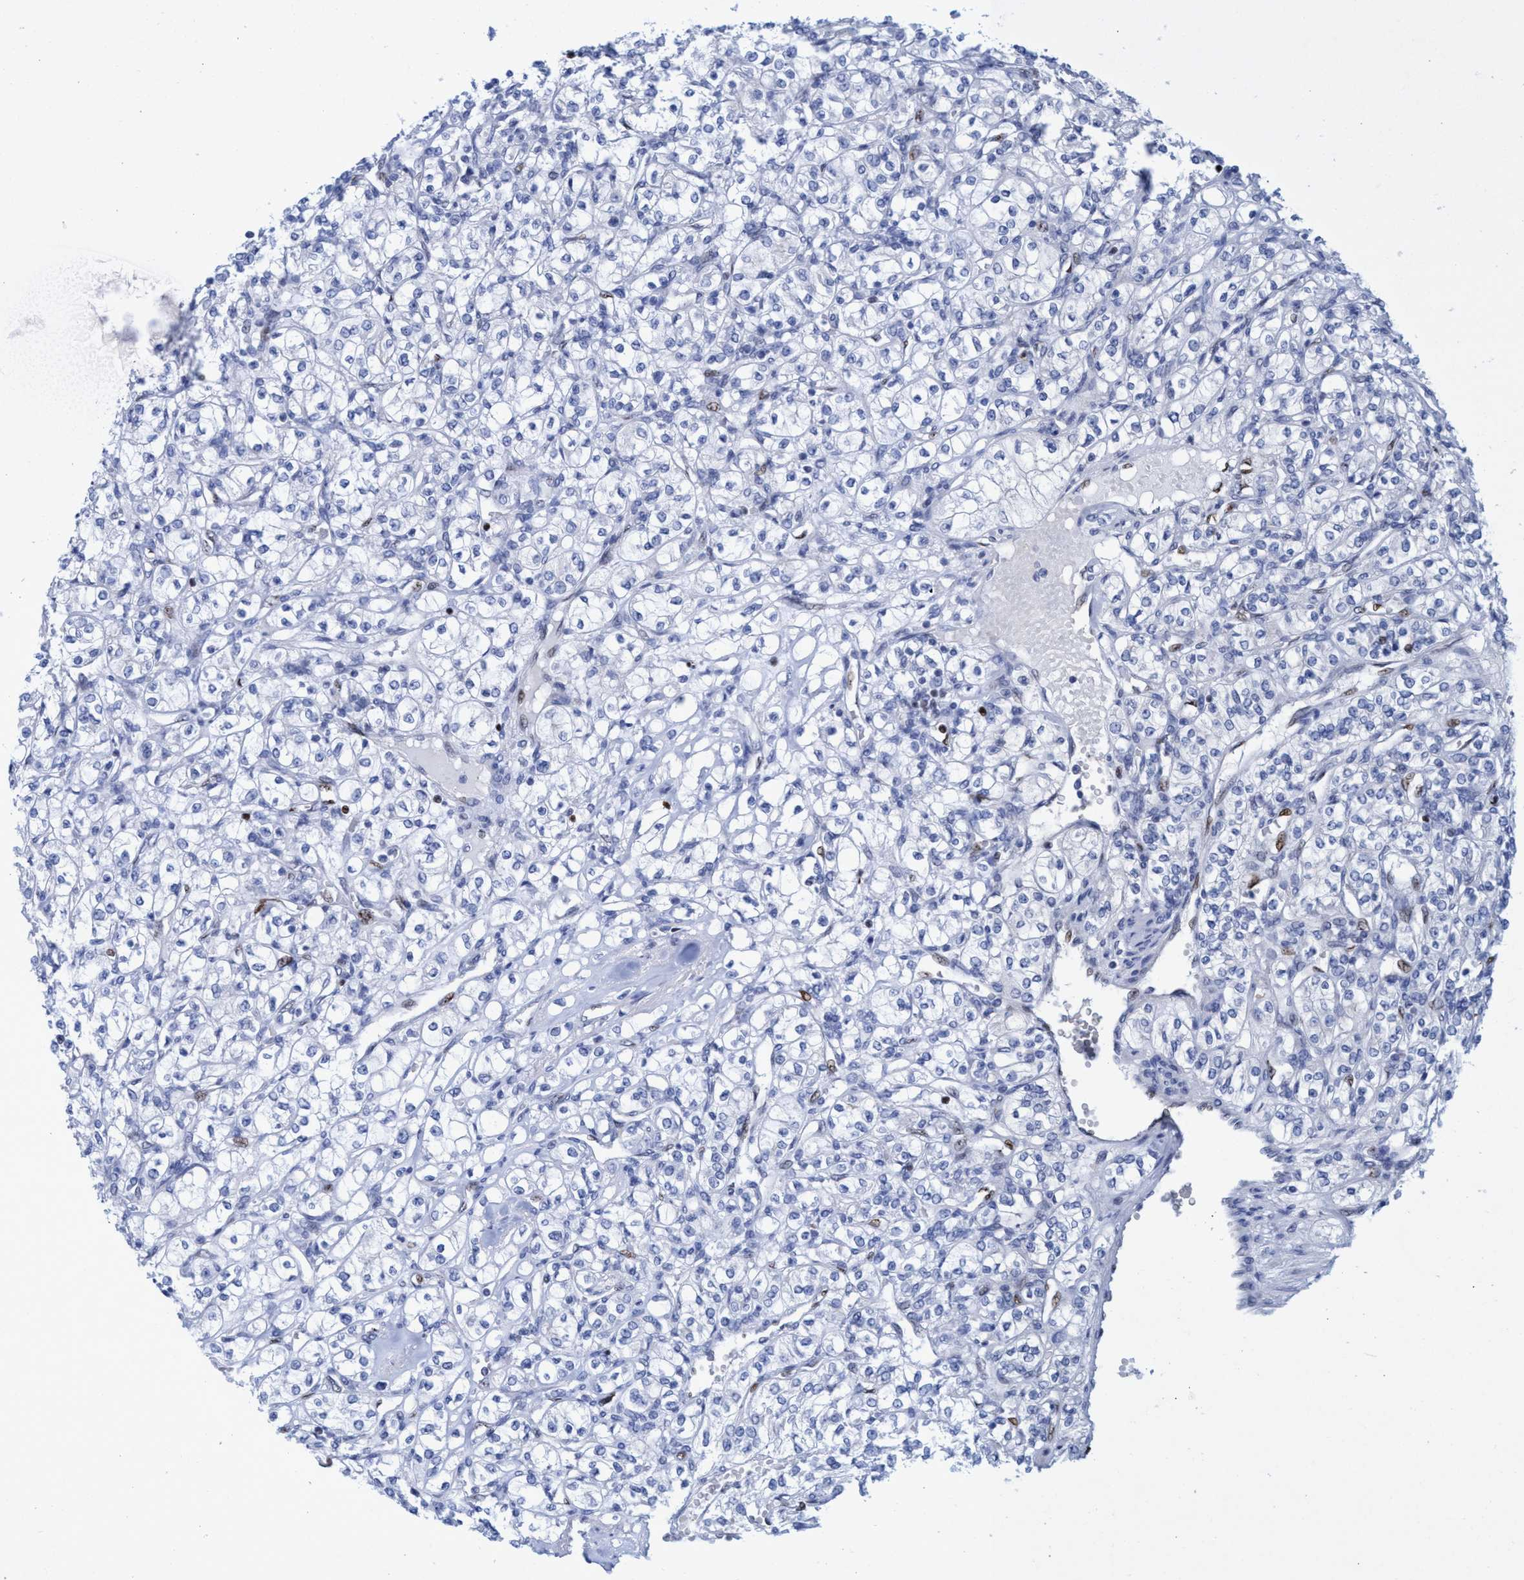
{"staining": {"intensity": "negative", "quantity": "none", "location": "none"}, "tissue": "renal cancer", "cell_type": "Tumor cells", "image_type": "cancer", "snomed": [{"axis": "morphology", "description": "Adenocarcinoma, NOS"}, {"axis": "topography", "description": "Kidney"}], "caption": "The micrograph reveals no significant positivity in tumor cells of renal cancer (adenocarcinoma). The staining was performed using DAB (3,3'-diaminobenzidine) to visualize the protein expression in brown, while the nuclei were stained in blue with hematoxylin (Magnification: 20x).", "gene": "R3HCC1", "patient": {"sex": "male", "age": 77}}